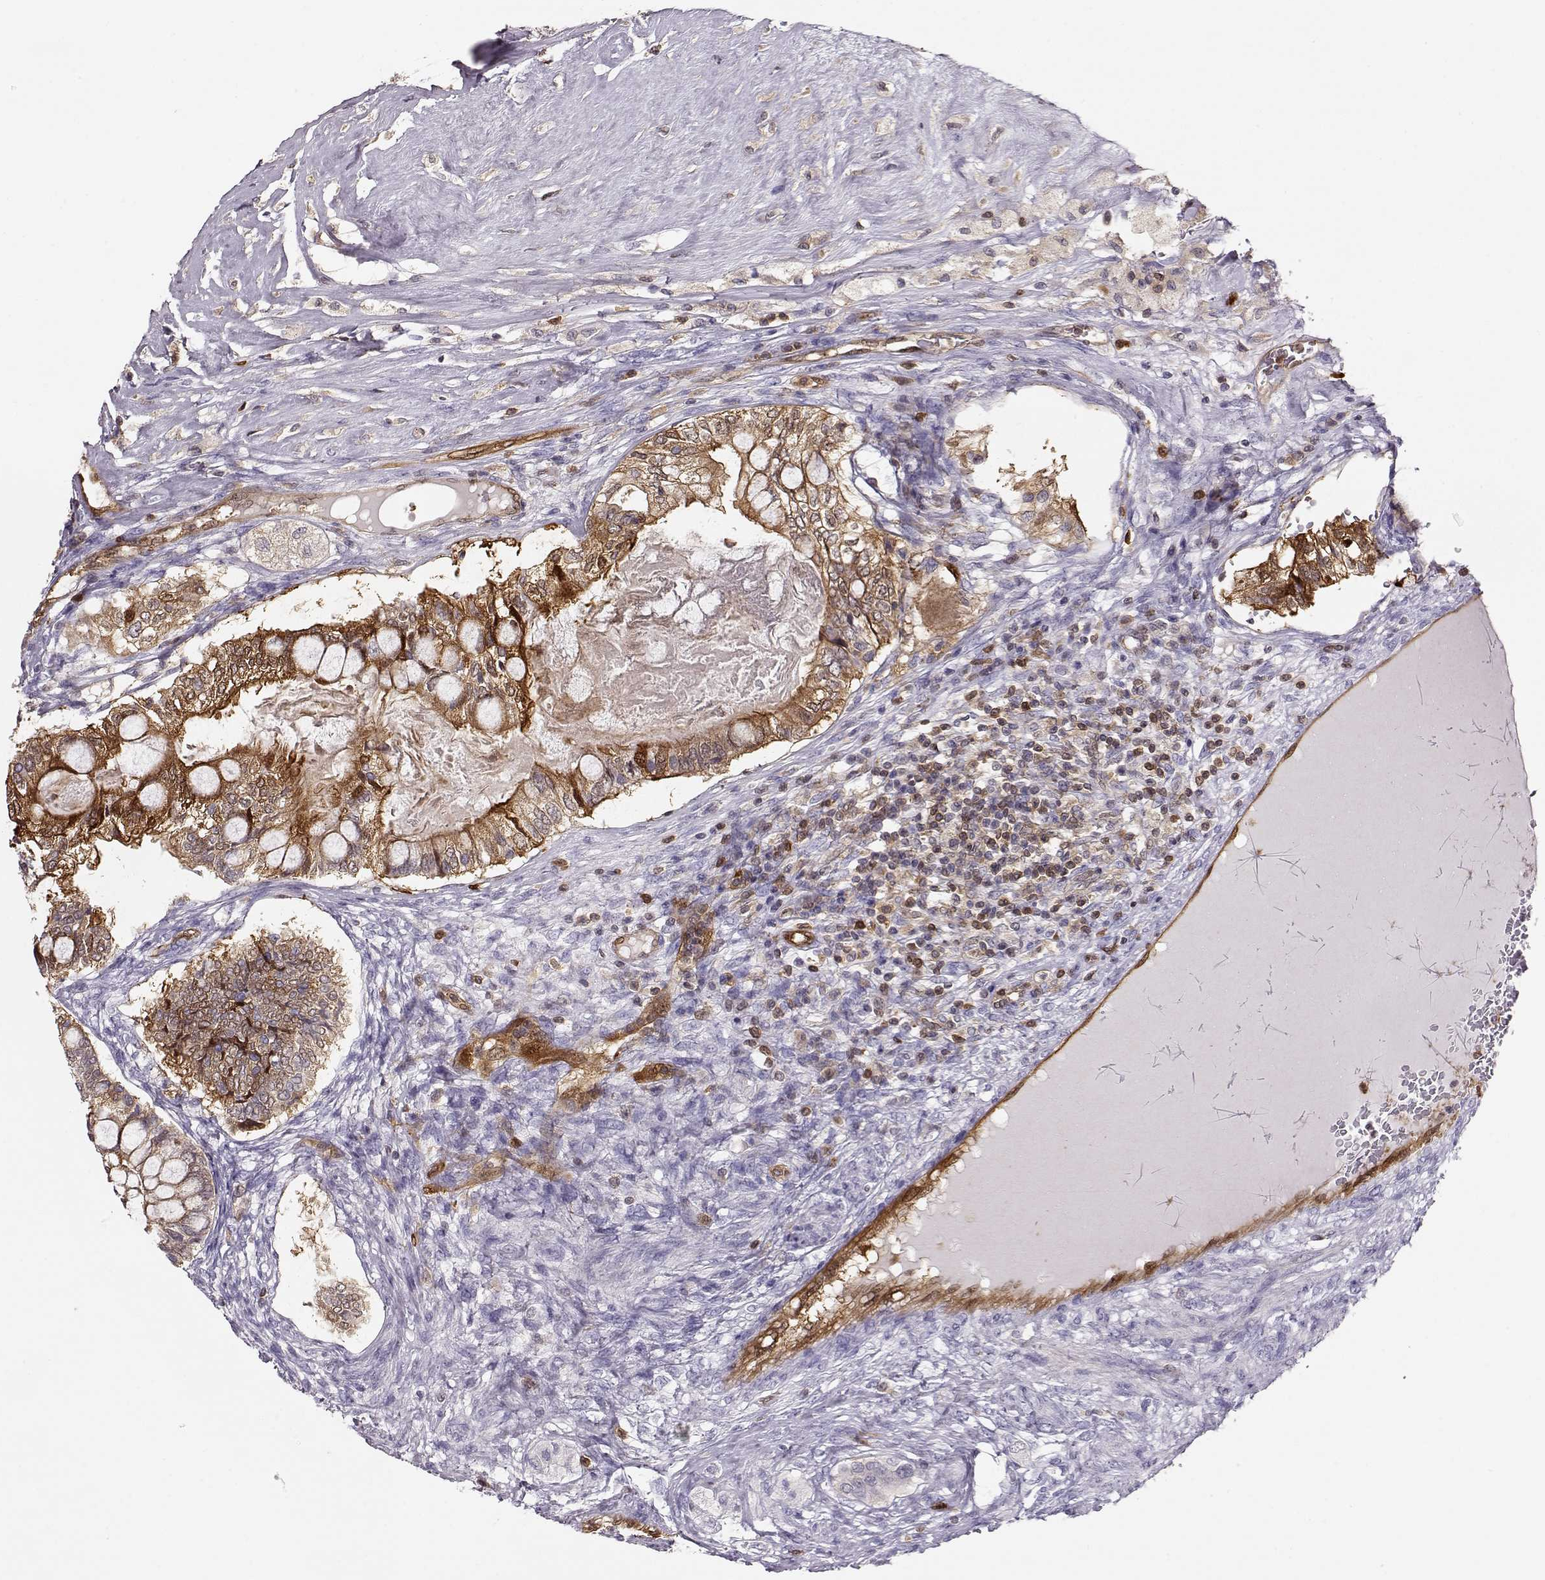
{"staining": {"intensity": "strong", "quantity": "25%-75%", "location": "cytoplasmic/membranous"}, "tissue": "testis cancer", "cell_type": "Tumor cells", "image_type": "cancer", "snomed": [{"axis": "morphology", "description": "Seminoma, NOS"}, {"axis": "morphology", "description": "Carcinoma, Embryonal, NOS"}, {"axis": "topography", "description": "Testis"}], "caption": "Human seminoma (testis) stained for a protein (brown) demonstrates strong cytoplasmic/membranous positive positivity in approximately 25%-75% of tumor cells.", "gene": "PNP", "patient": {"sex": "male", "age": 41}}